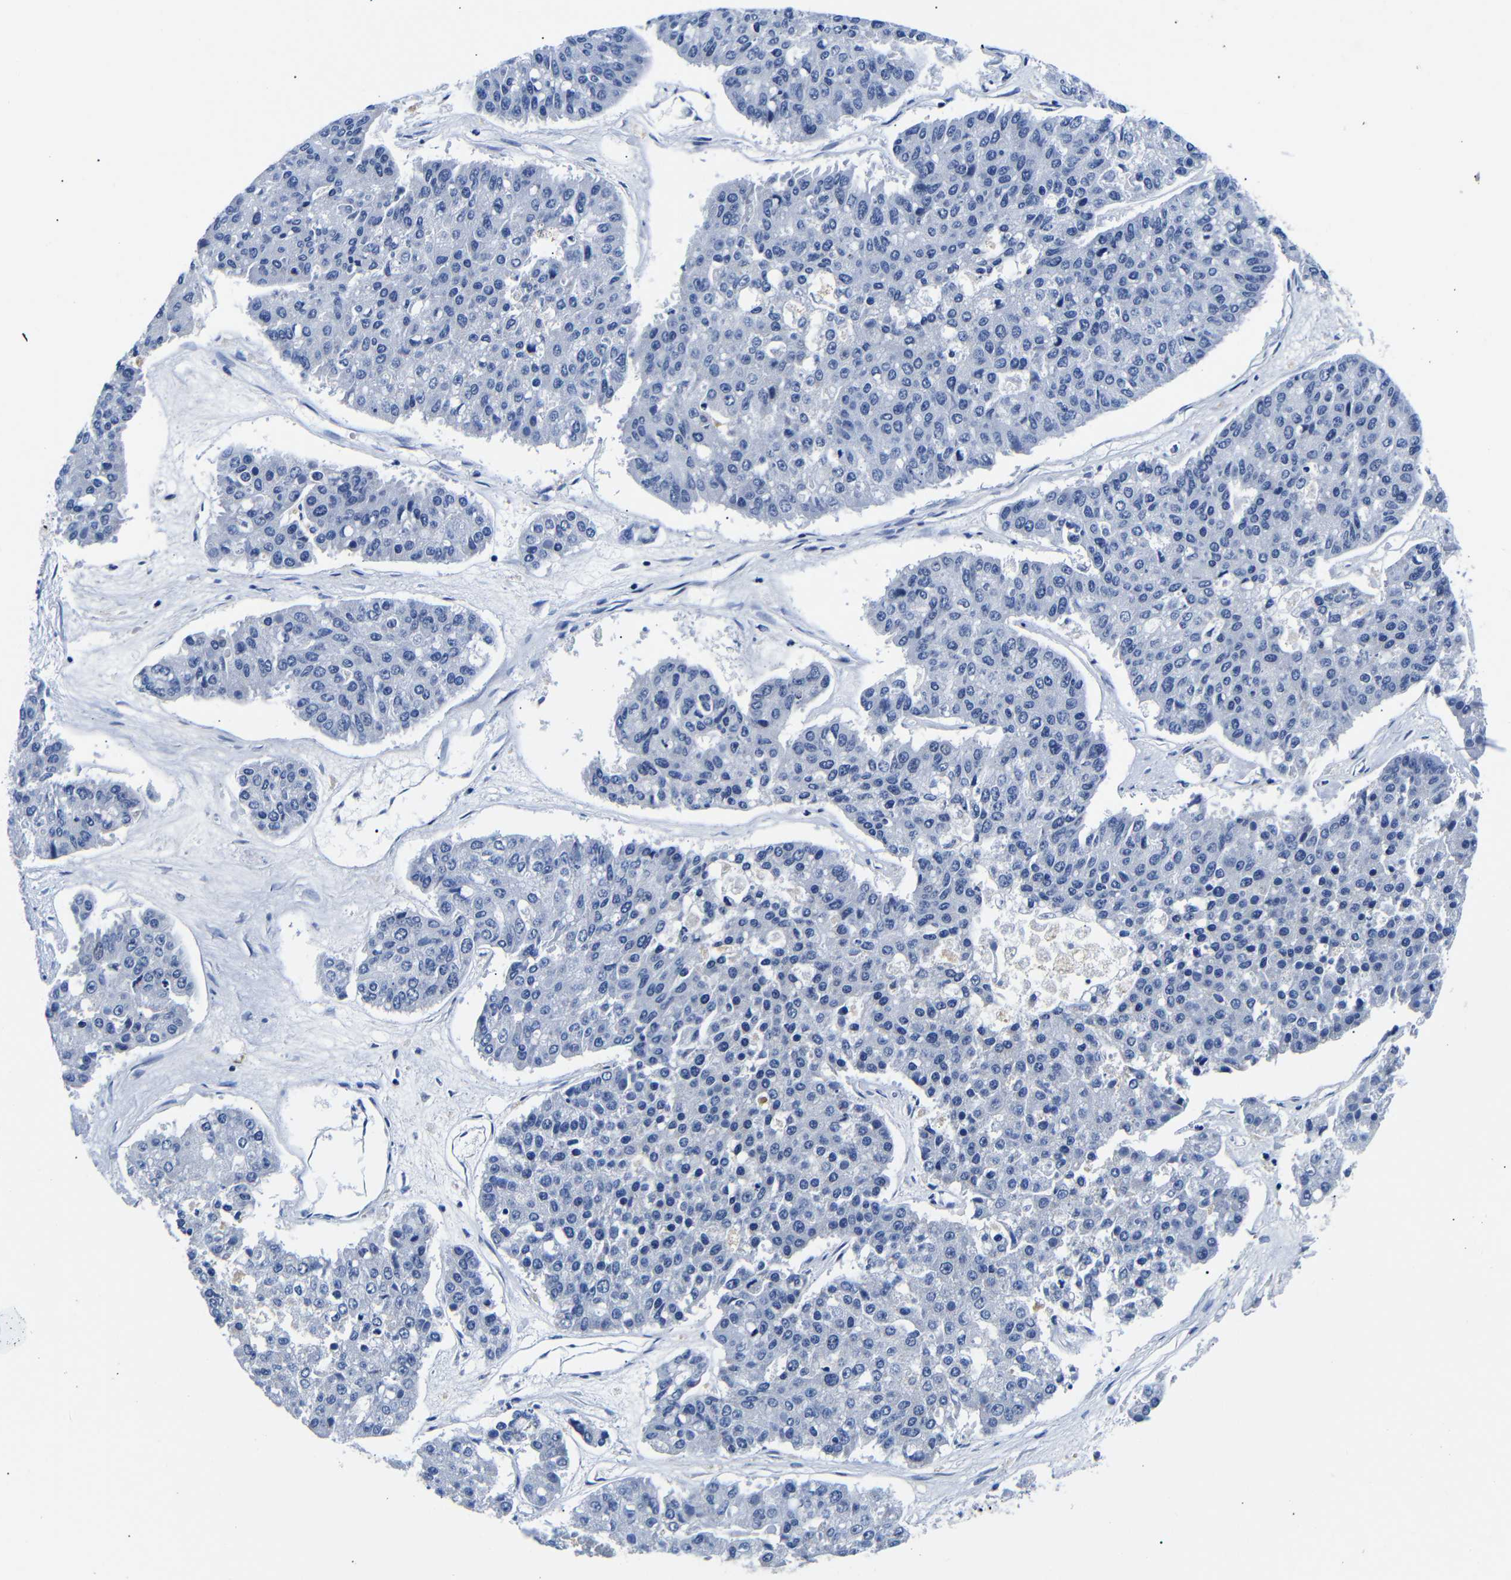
{"staining": {"intensity": "negative", "quantity": "none", "location": "none"}, "tissue": "pancreatic cancer", "cell_type": "Tumor cells", "image_type": "cancer", "snomed": [{"axis": "morphology", "description": "Adenocarcinoma, NOS"}, {"axis": "topography", "description": "Pancreas"}], "caption": "Human pancreatic cancer (adenocarcinoma) stained for a protein using immunohistochemistry (IHC) displays no staining in tumor cells.", "gene": "GAP43", "patient": {"sex": "male", "age": 50}}